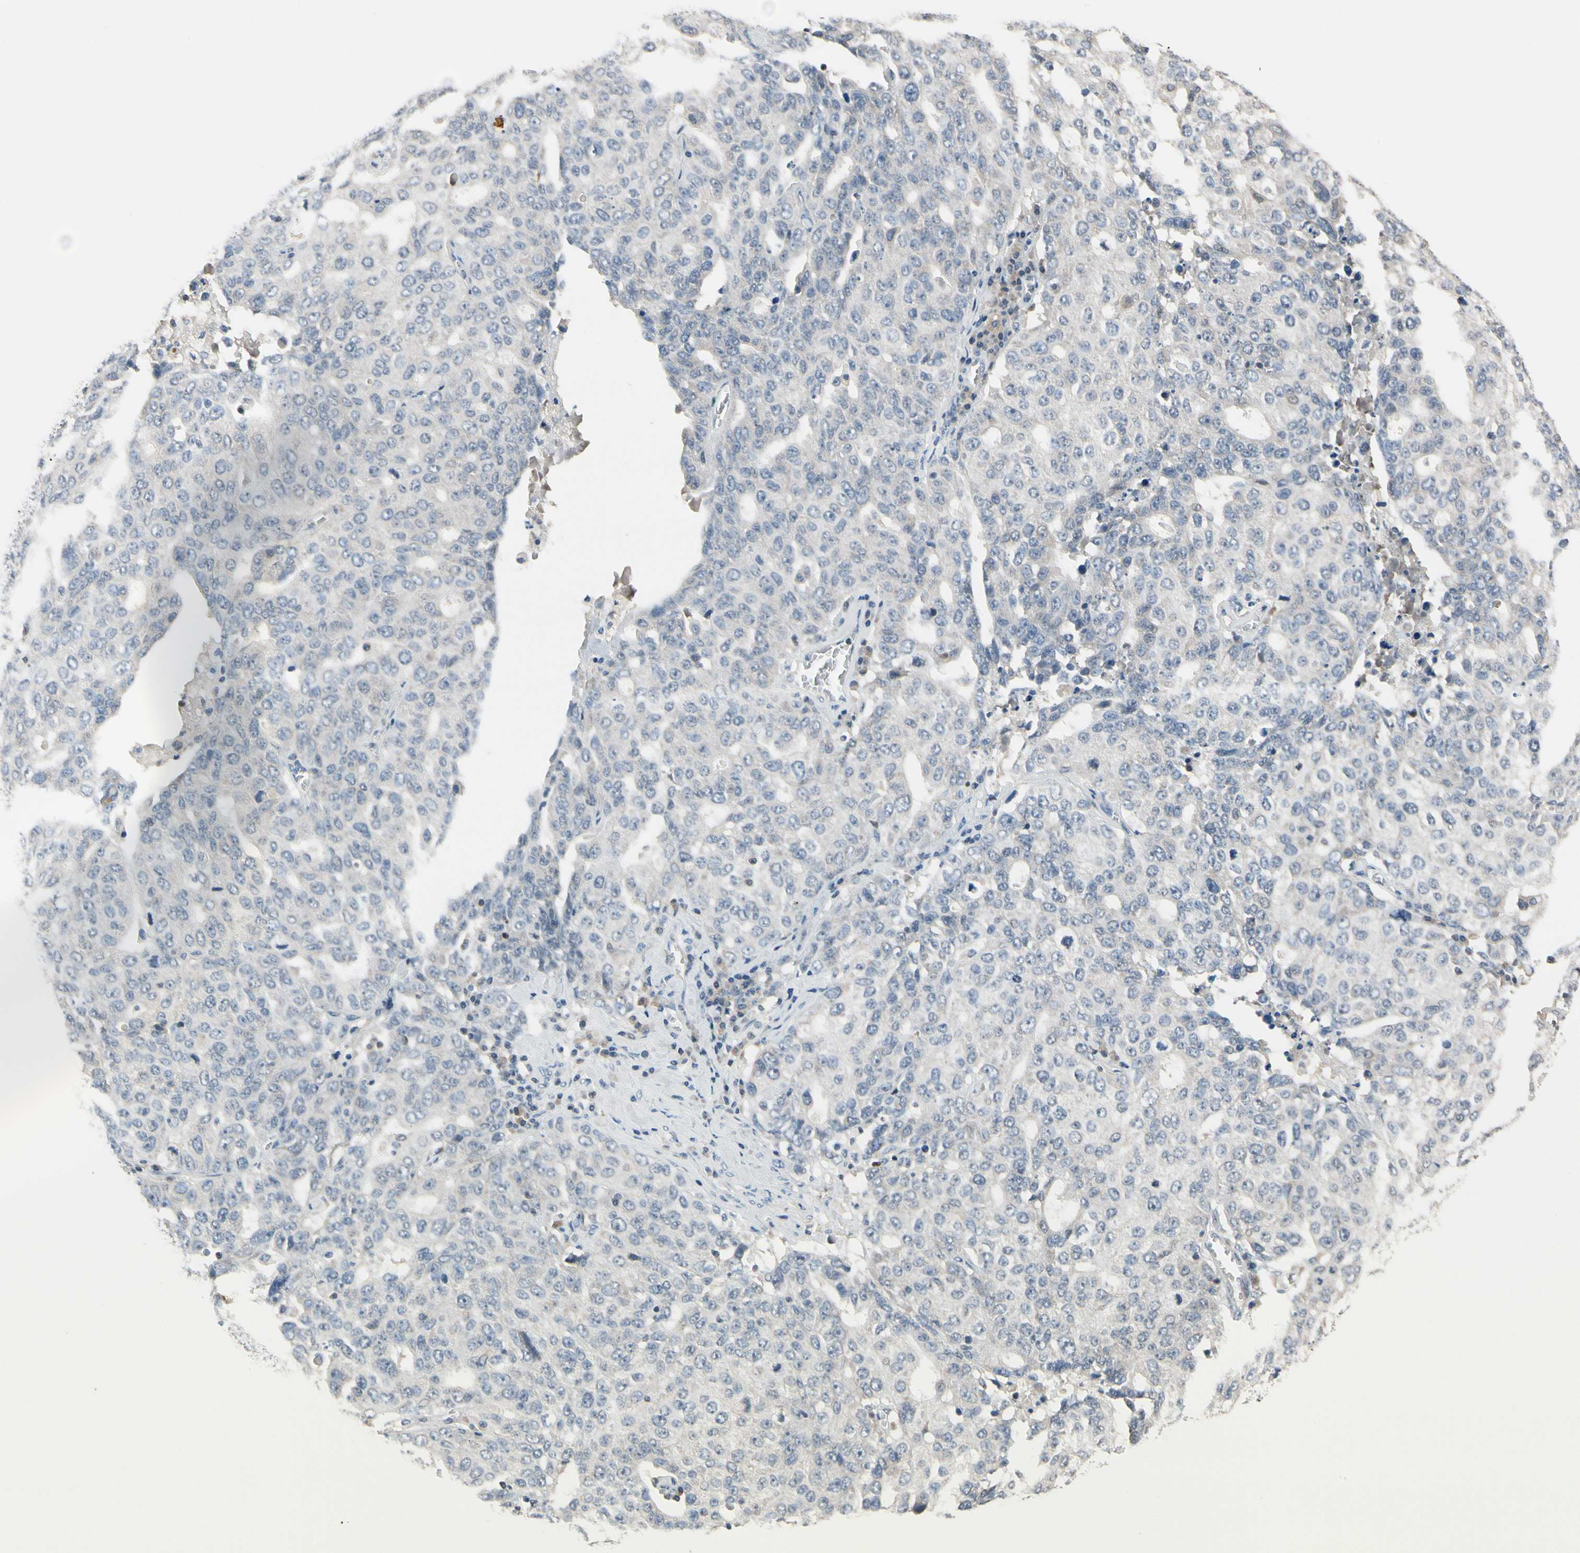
{"staining": {"intensity": "weak", "quantity": "<25%", "location": "cytoplasmic/membranous"}, "tissue": "ovarian cancer", "cell_type": "Tumor cells", "image_type": "cancer", "snomed": [{"axis": "morphology", "description": "Carcinoma, endometroid"}, {"axis": "topography", "description": "Ovary"}], "caption": "Immunohistochemistry histopathology image of human endometroid carcinoma (ovarian) stained for a protein (brown), which displays no expression in tumor cells.", "gene": "NFATC2", "patient": {"sex": "female", "age": 62}}